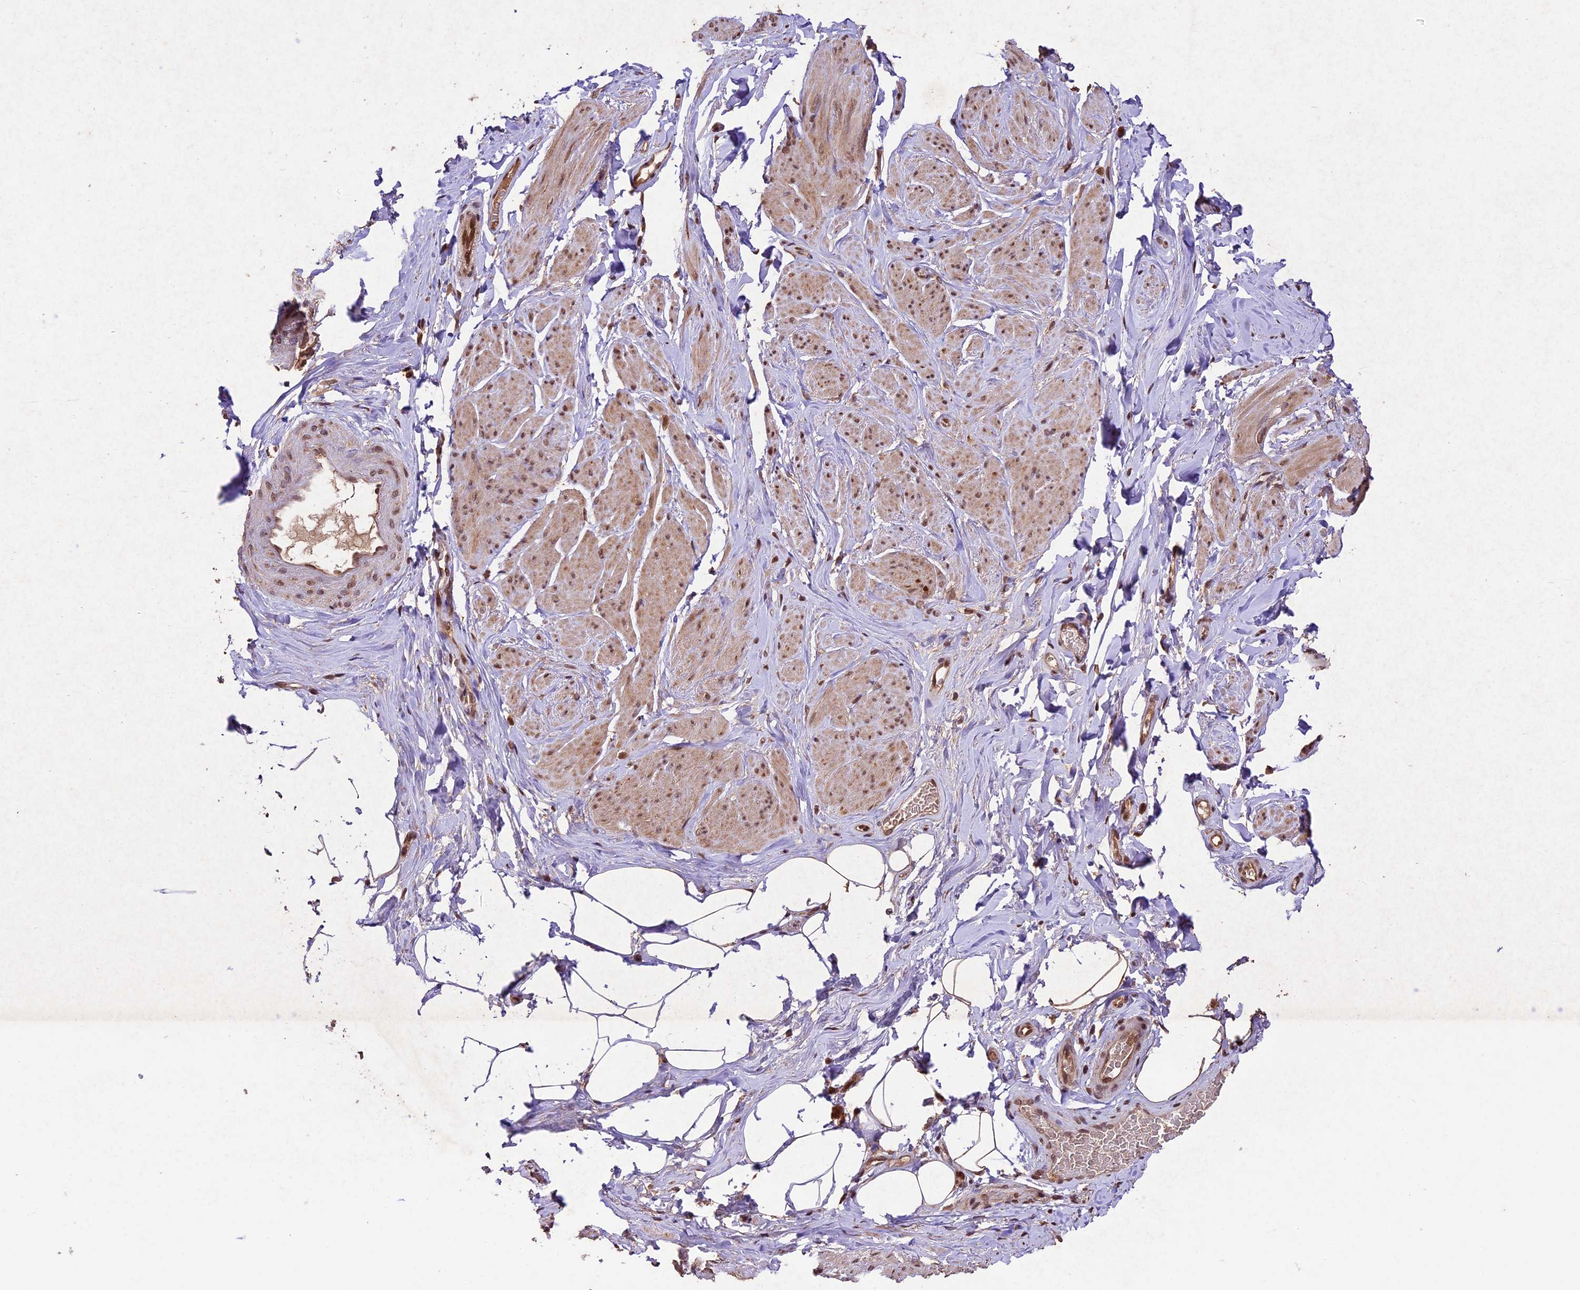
{"staining": {"intensity": "moderate", "quantity": "25%-75%", "location": "cytoplasmic/membranous,nuclear"}, "tissue": "smooth muscle", "cell_type": "Smooth muscle cells", "image_type": "normal", "snomed": [{"axis": "morphology", "description": "Normal tissue, NOS"}, {"axis": "topography", "description": "Smooth muscle"}, {"axis": "topography", "description": "Peripheral nerve tissue"}], "caption": "Protein staining by immunohistochemistry displays moderate cytoplasmic/membranous,nuclear staining in approximately 25%-75% of smooth muscle cells in benign smooth muscle.", "gene": "CDKN2AIP", "patient": {"sex": "male", "age": 69}}